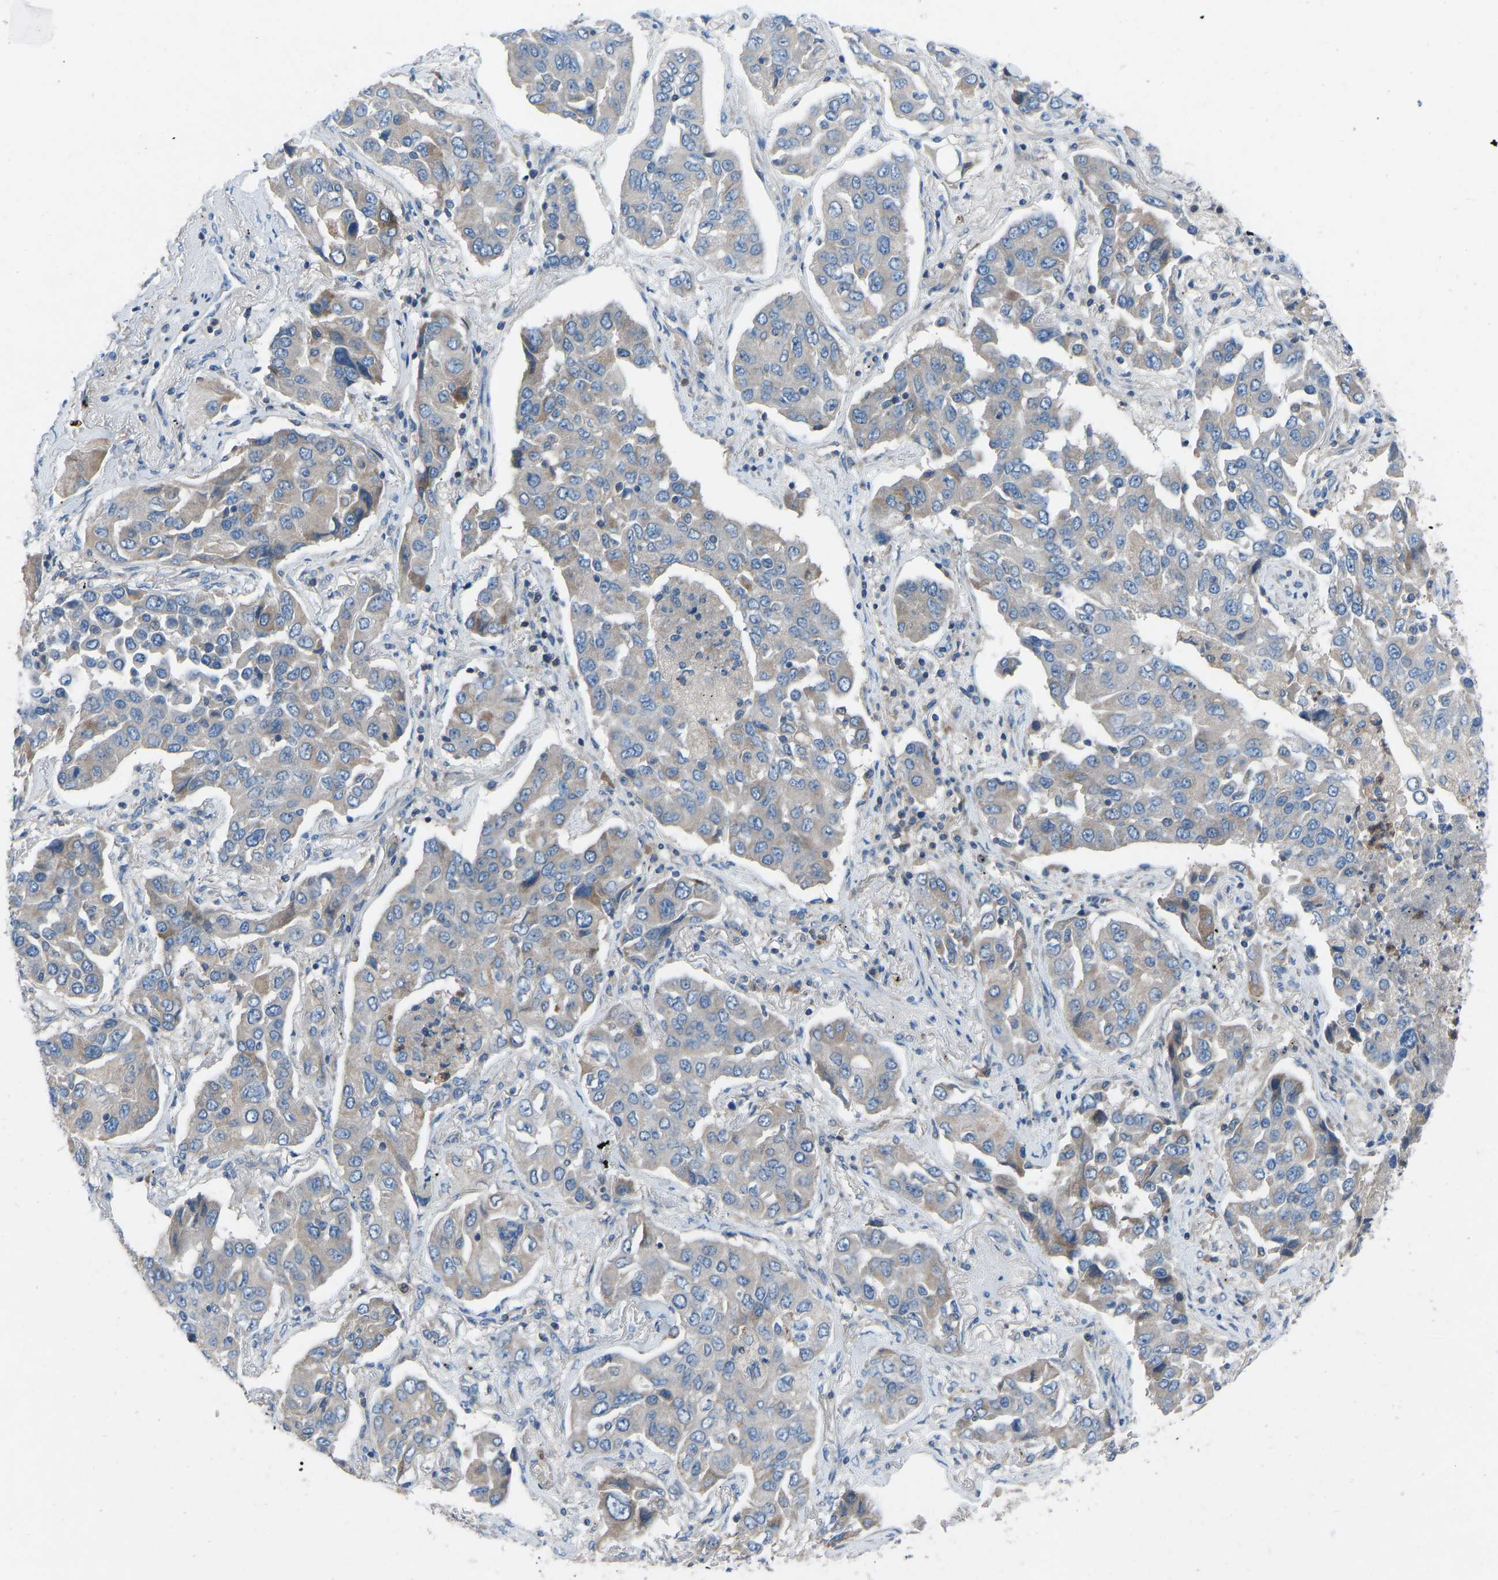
{"staining": {"intensity": "weak", "quantity": "<25%", "location": "cytoplasmic/membranous"}, "tissue": "lung cancer", "cell_type": "Tumor cells", "image_type": "cancer", "snomed": [{"axis": "morphology", "description": "Adenocarcinoma, NOS"}, {"axis": "topography", "description": "Lung"}], "caption": "Photomicrograph shows no protein staining in tumor cells of lung adenocarcinoma tissue.", "gene": "GRK6", "patient": {"sex": "female", "age": 65}}